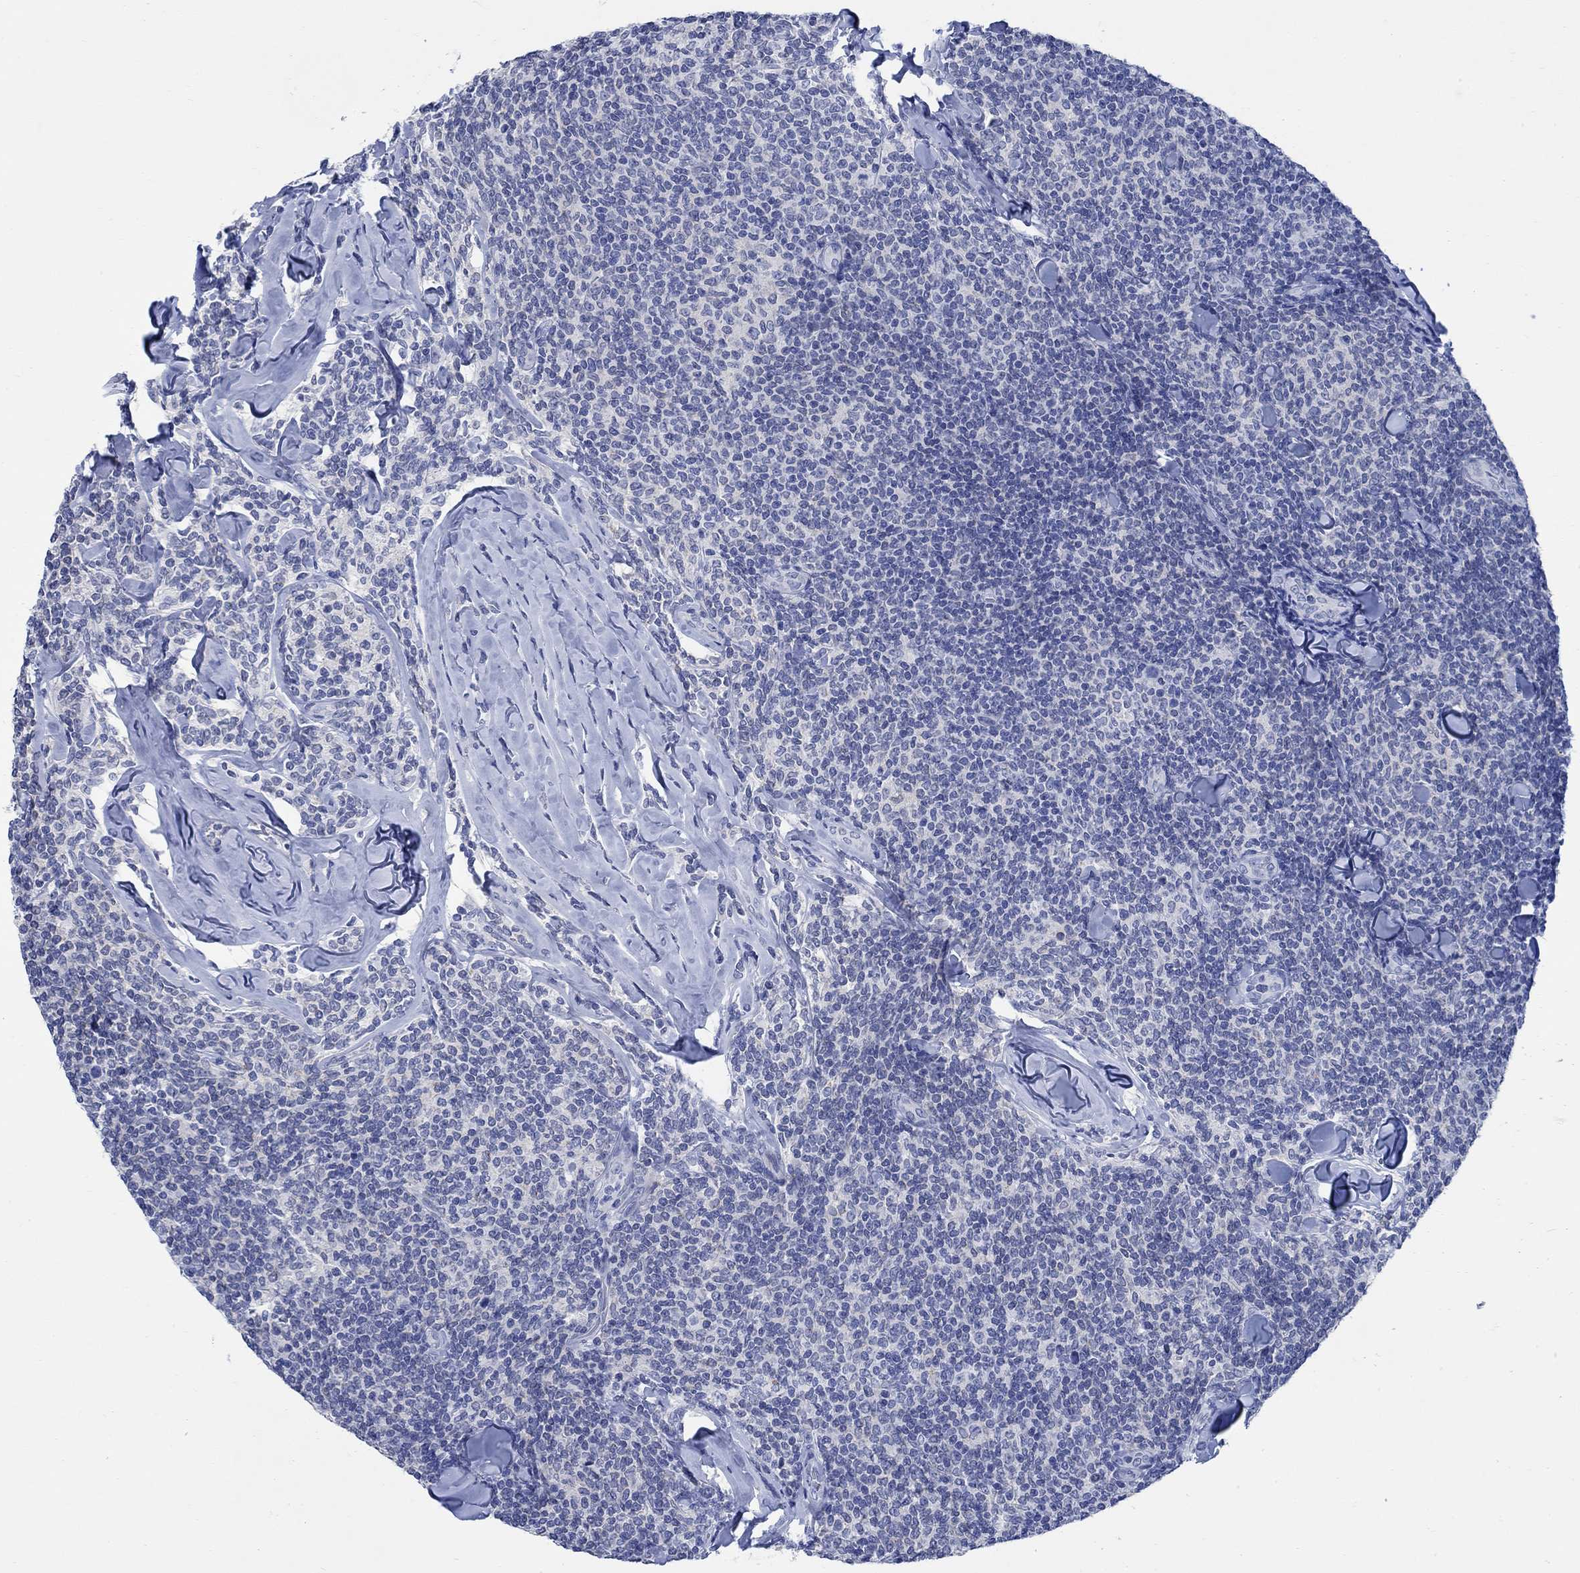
{"staining": {"intensity": "negative", "quantity": "none", "location": "none"}, "tissue": "lymphoma", "cell_type": "Tumor cells", "image_type": "cancer", "snomed": [{"axis": "morphology", "description": "Malignant lymphoma, non-Hodgkin's type, Low grade"}, {"axis": "topography", "description": "Lymph node"}], "caption": "A micrograph of human low-grade malignant lymphoma, non-Hodgkin's type is negative for staining in tumor cells.", "gene": "CAMK2N1", "patient": {"sex": "female", "age": 56}}